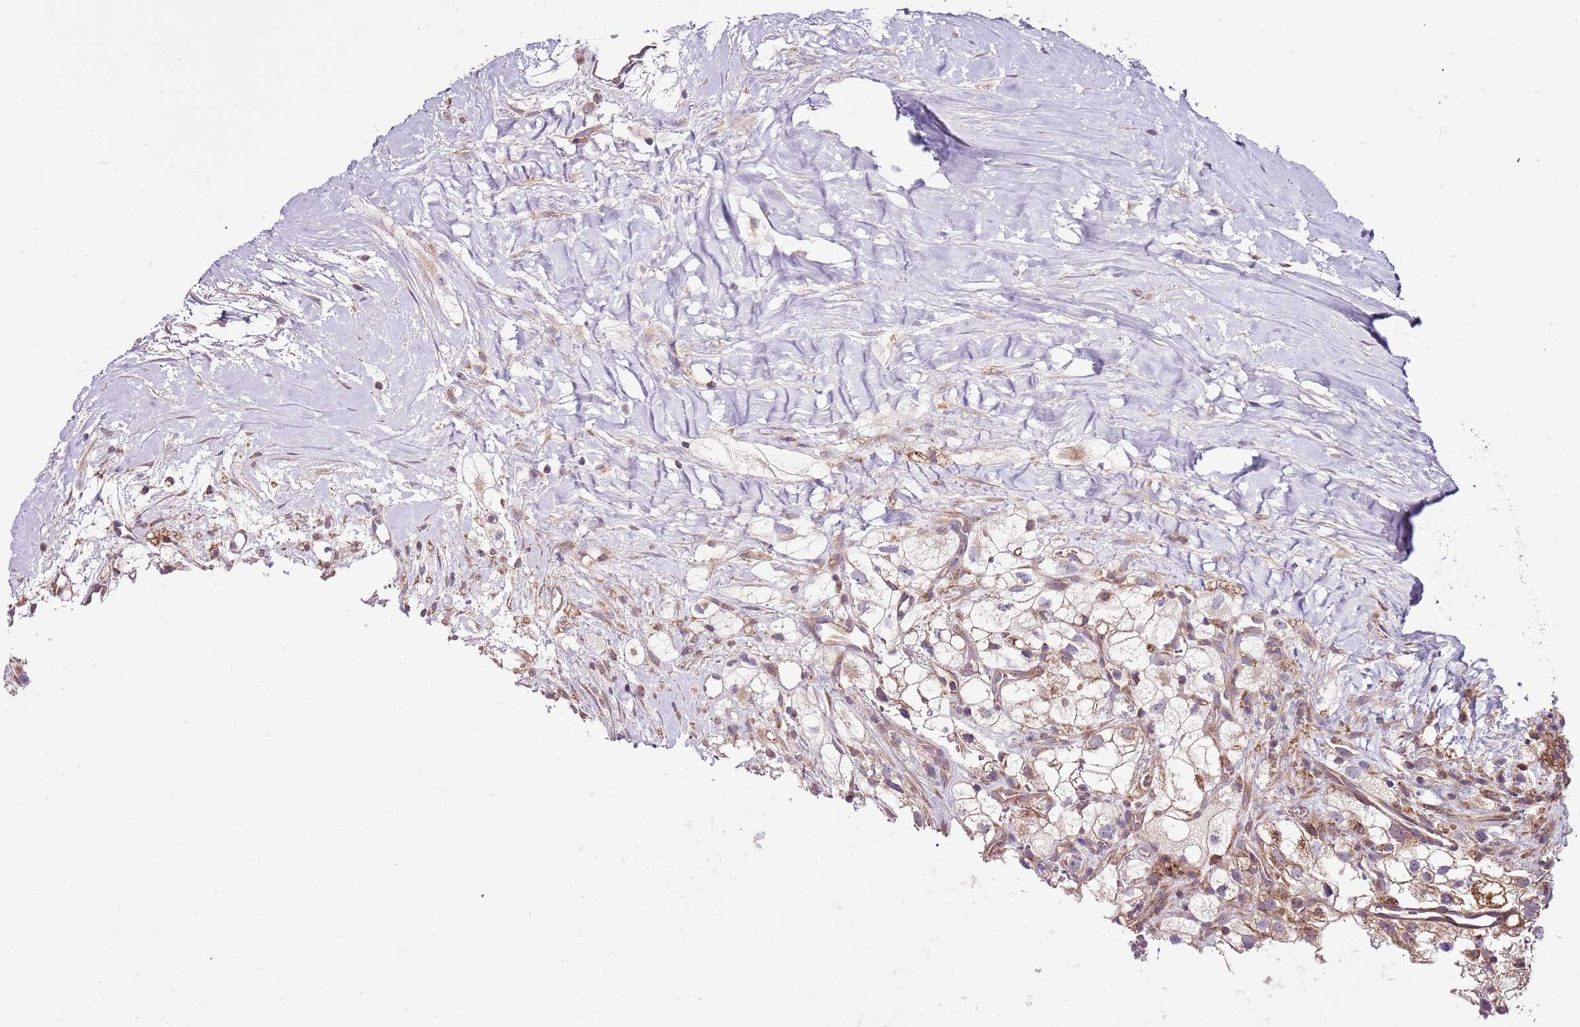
{"staining": {"intensity": "moderate", "quantity": ">75%", "location": "cytoplasmic/membranous"}, "tissue": "renal cancer", "cell_type": "Tumor cells", "image_type": "cancer", "snomed": [{"axis": "morphology", "description": "Adenocarcinoma, NOS"}, {"axis": "topography", "description": "Kidney"}], "caption": "Human renal cancer (adenocarcinoma) stained with a brown dye reveals moderate cytoplasmic/membranous positive positivity in about >75% of tumor cells.", "gene": "SMG1", "patient": {"sex": "male", "age": 59}}